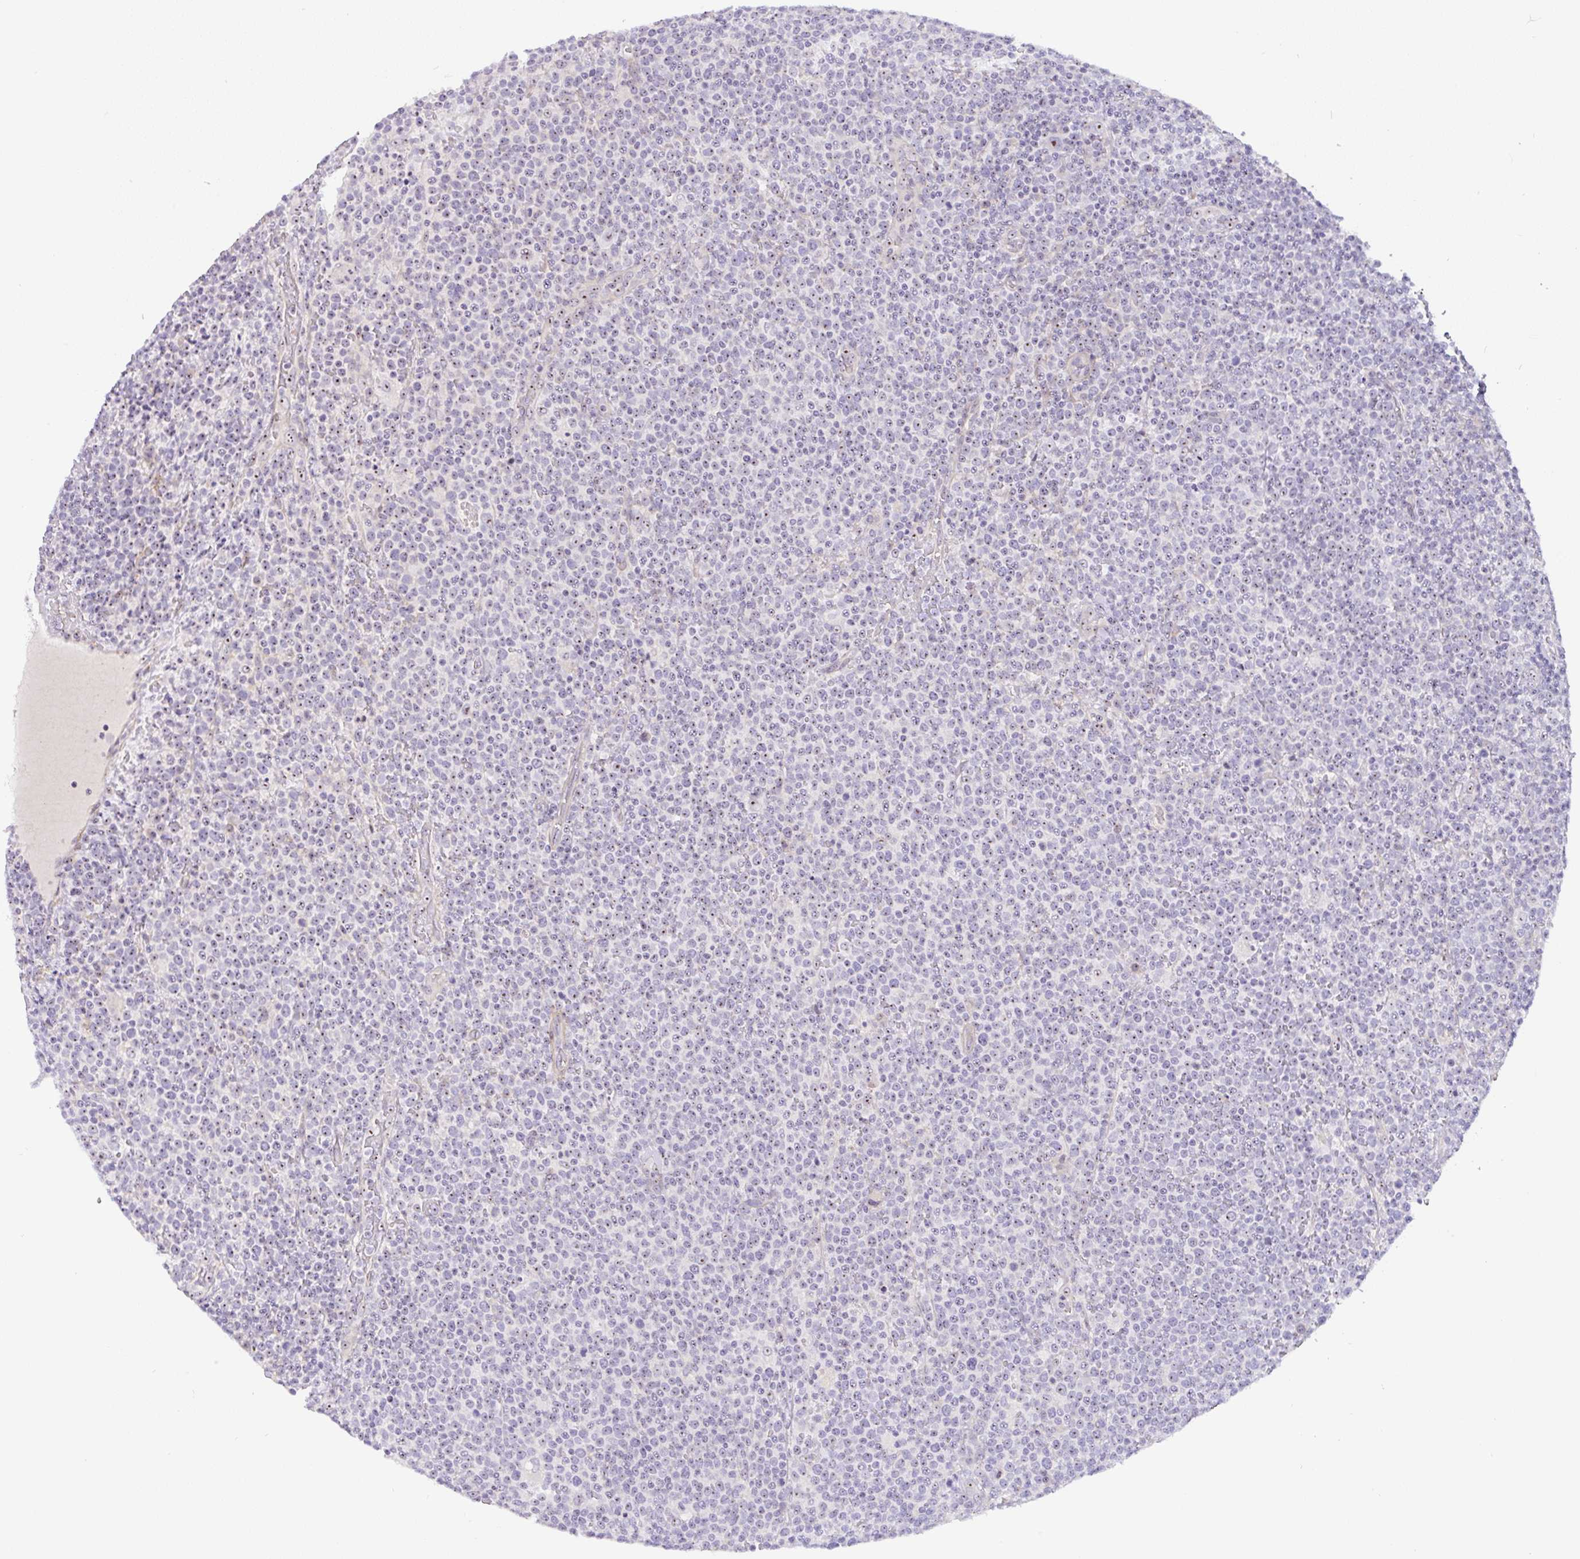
{"staining": {"intensity": "weak", "quantity": "25%-75%", "location": "nuclear"}, "tissue": "lymphoma", "cell_type": "Tumor cells", "image_type": "cancer", "snomed": [{"axis": "morphology", "description": "Malignant lymphoma, non-Hodgkin's type, High grade"}, {"axis": "topography", "description": "Lymph node"}], "caption": "This micrograph displays IHC staining of human high-grade malignant lymphoma, non-Hodgkin's type, with low weak nuclear expression in approximately 25%-75% of tumor cells.", "gene": "MXRA8", "patient": {"sex": "male", "age": 61}}